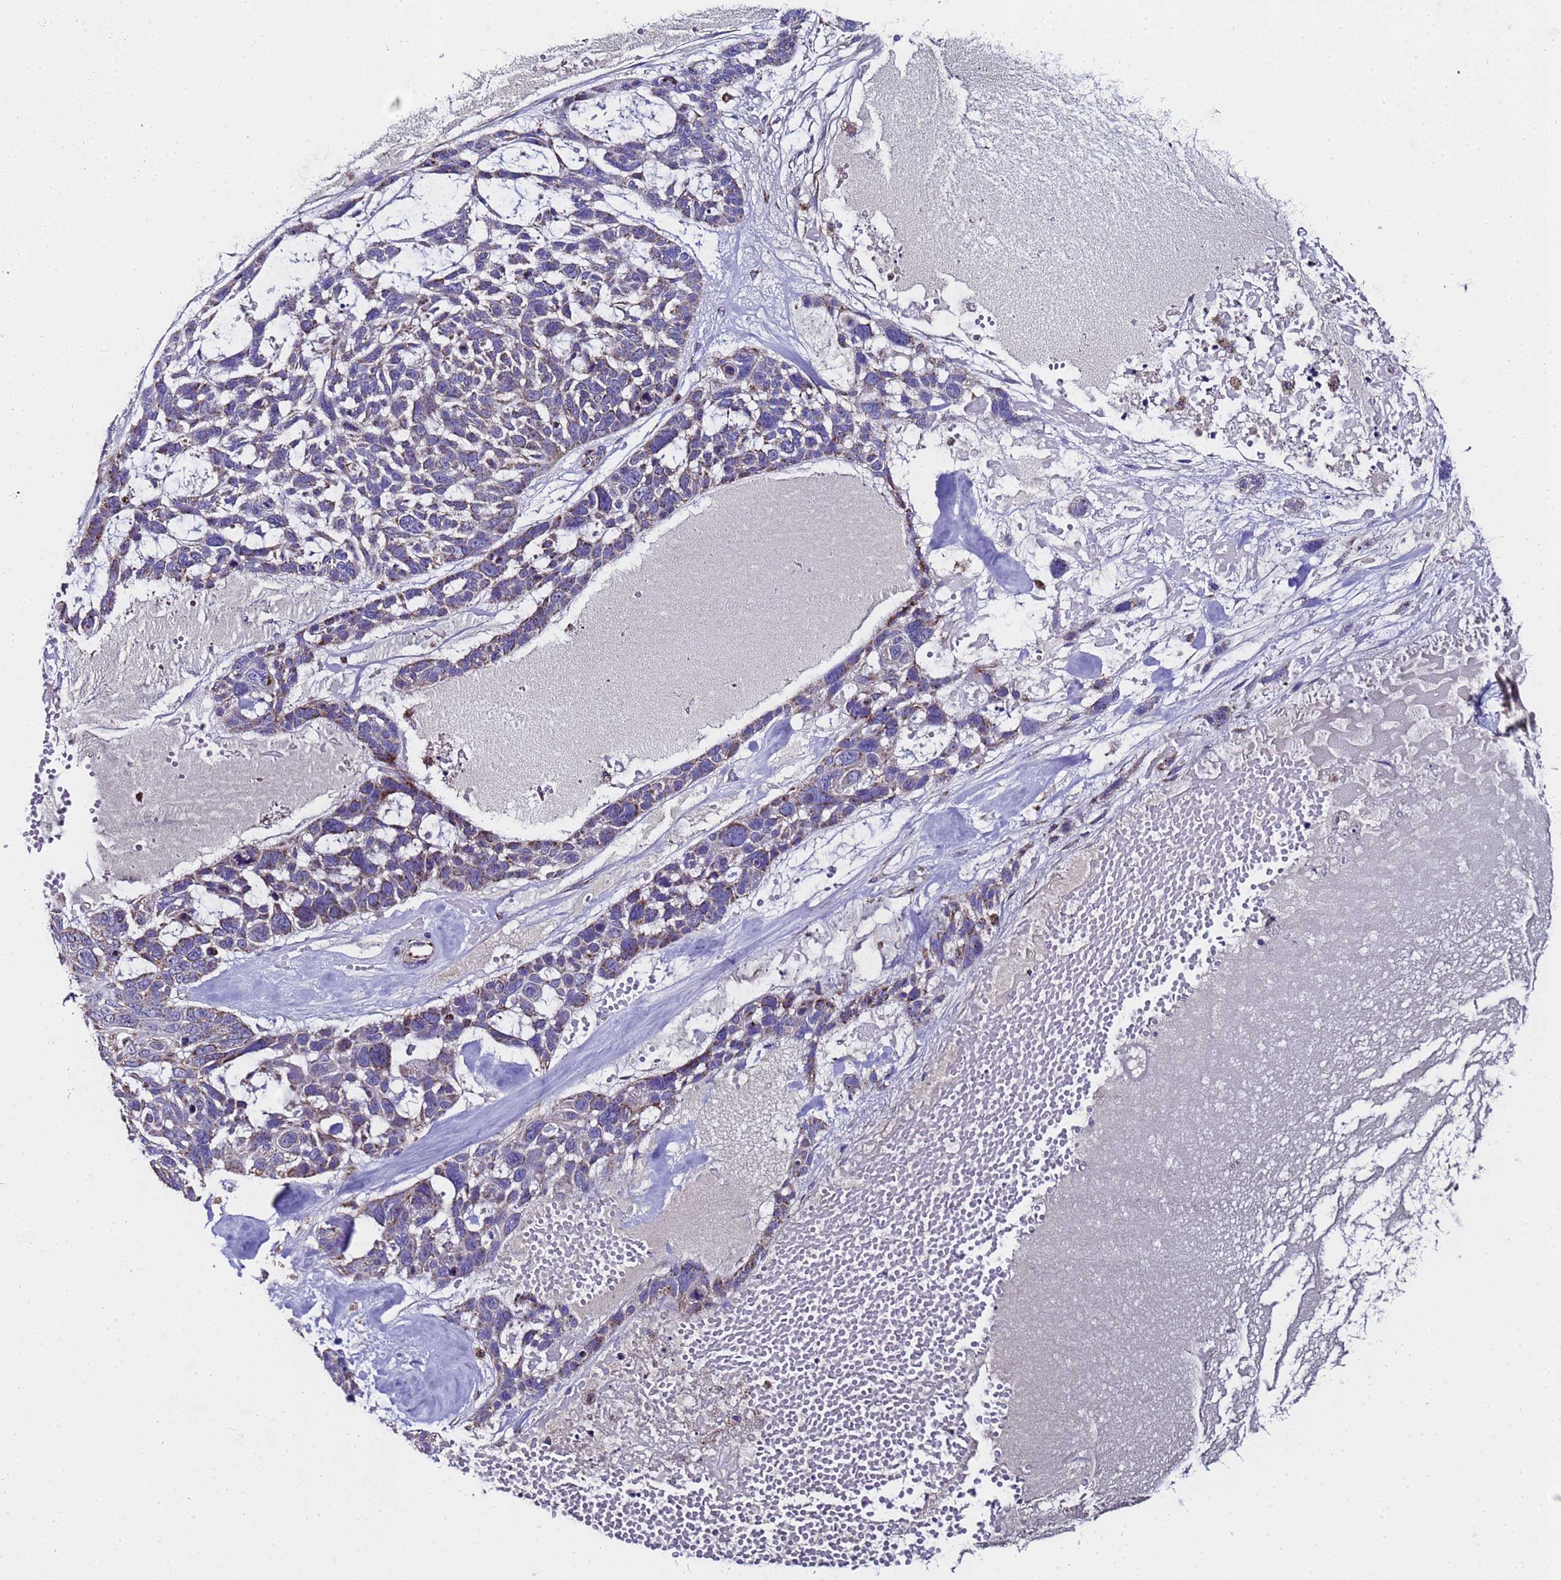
{"staining": {"intensity": "moderate", "quantity": "<25%", "location": "cytoplasmic/membranous"}, "tissue": "skin cancer", "cell_type": "Tumor cells", "image_type": "cancer", "snomed": [{"axis": "morphology", "description": "Basal cell carcinoma"}, {"axis": "topography", "description": "Skin"}], "caption": "Skin cancer (basal cell carcinoma) stained for a protein exhibits moderate cytoplasmic/membranous positivity in tumor cells.", "gene": "MRPS12", "patient": {"sex": "male", "age": 88}}